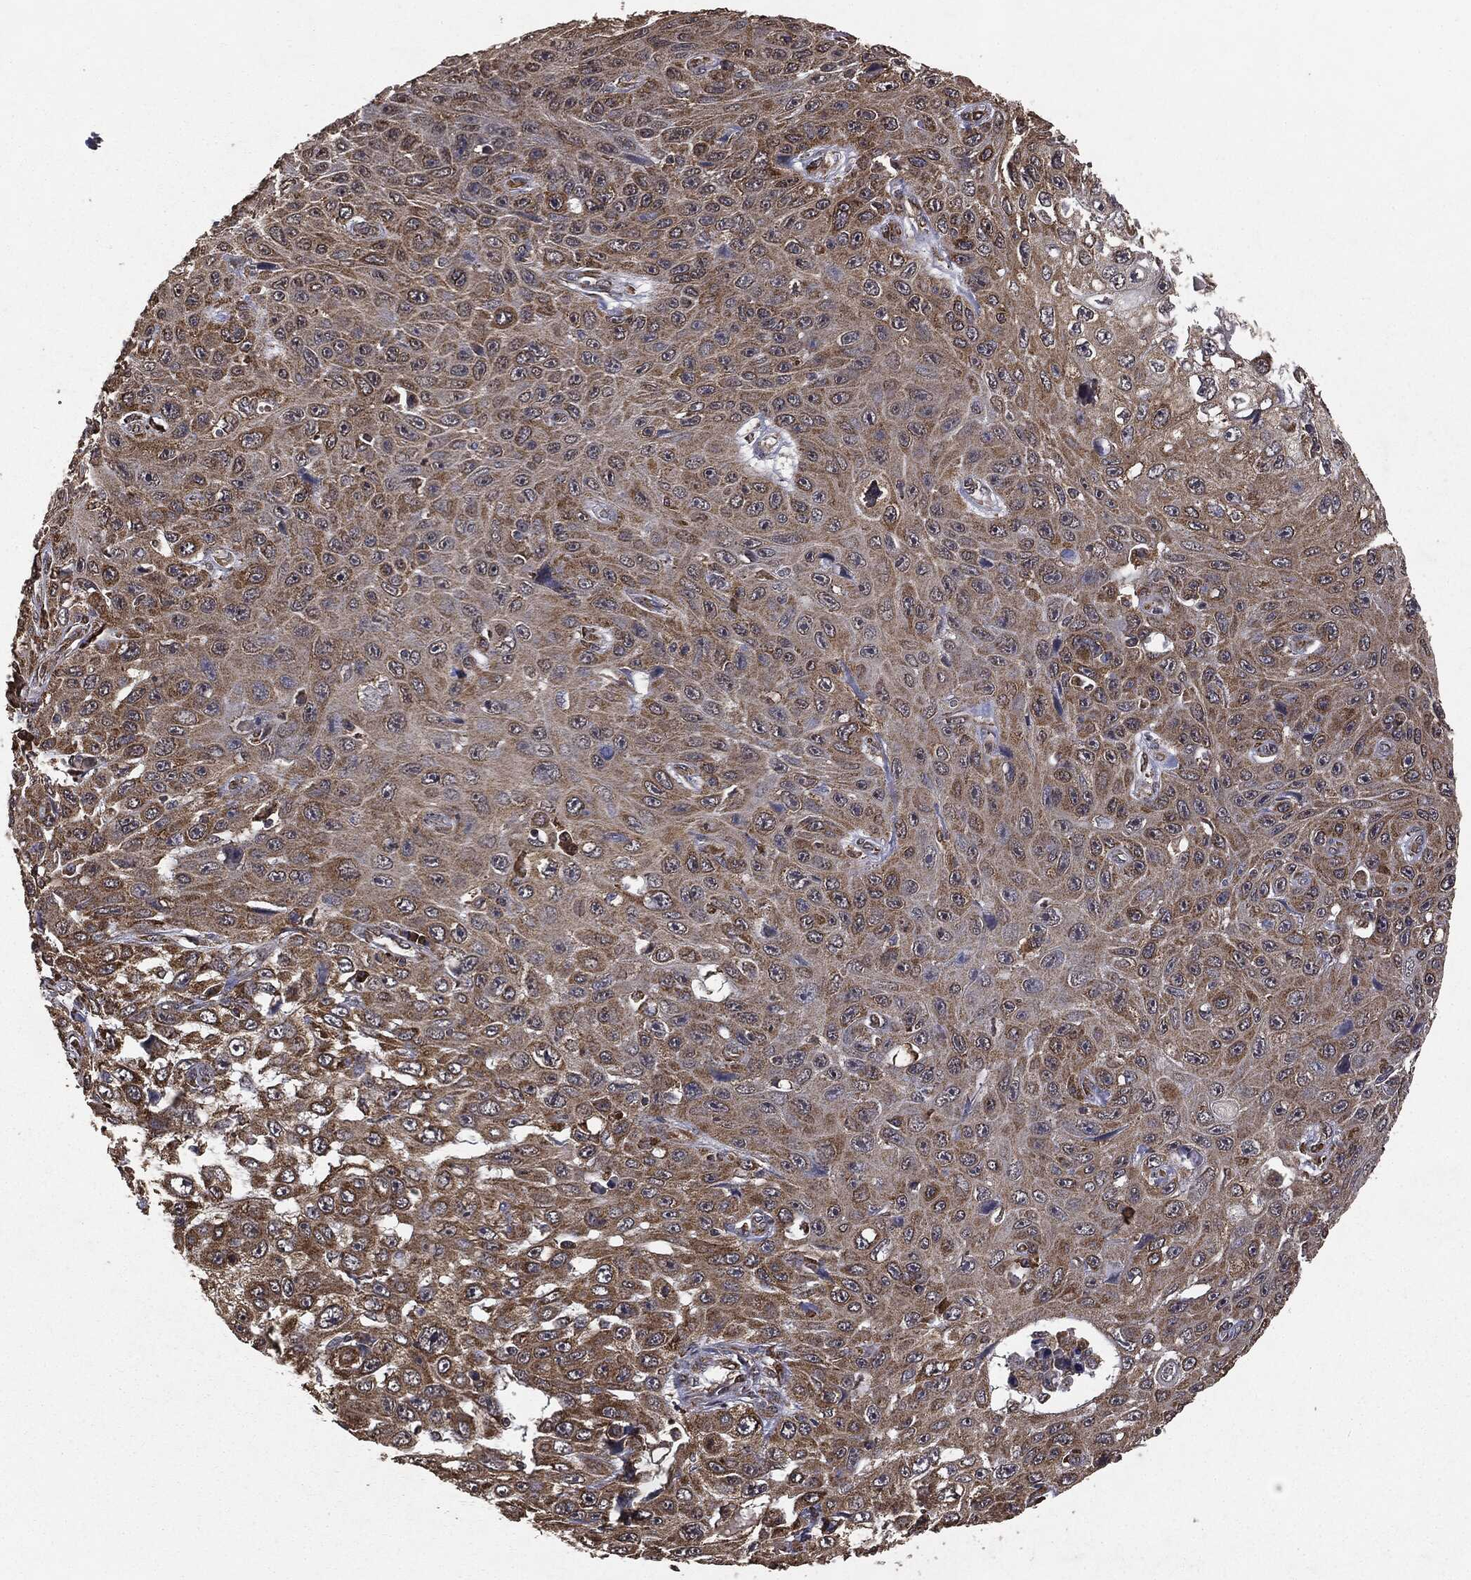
{"staining": {"intensity": "moderate", "quantity": ">75%", "location": "cytoplasmic/membranous"}, "tissue": "skin cancer", "cell_type": "Tumor cells", "image_type": "cancer", "snomed": [{"axis": "morphology", "description": "Squamous cell carcinoma, NOS"}, {"axis": "topography", "description": "Skin"}], "caption": "Human skin cancer (squamous cell carcinoma) stained with a protein marker displays moderate staining in tumor cells.", "gene": "MTOR", "patient": {"sex": "male", "age": 82}}